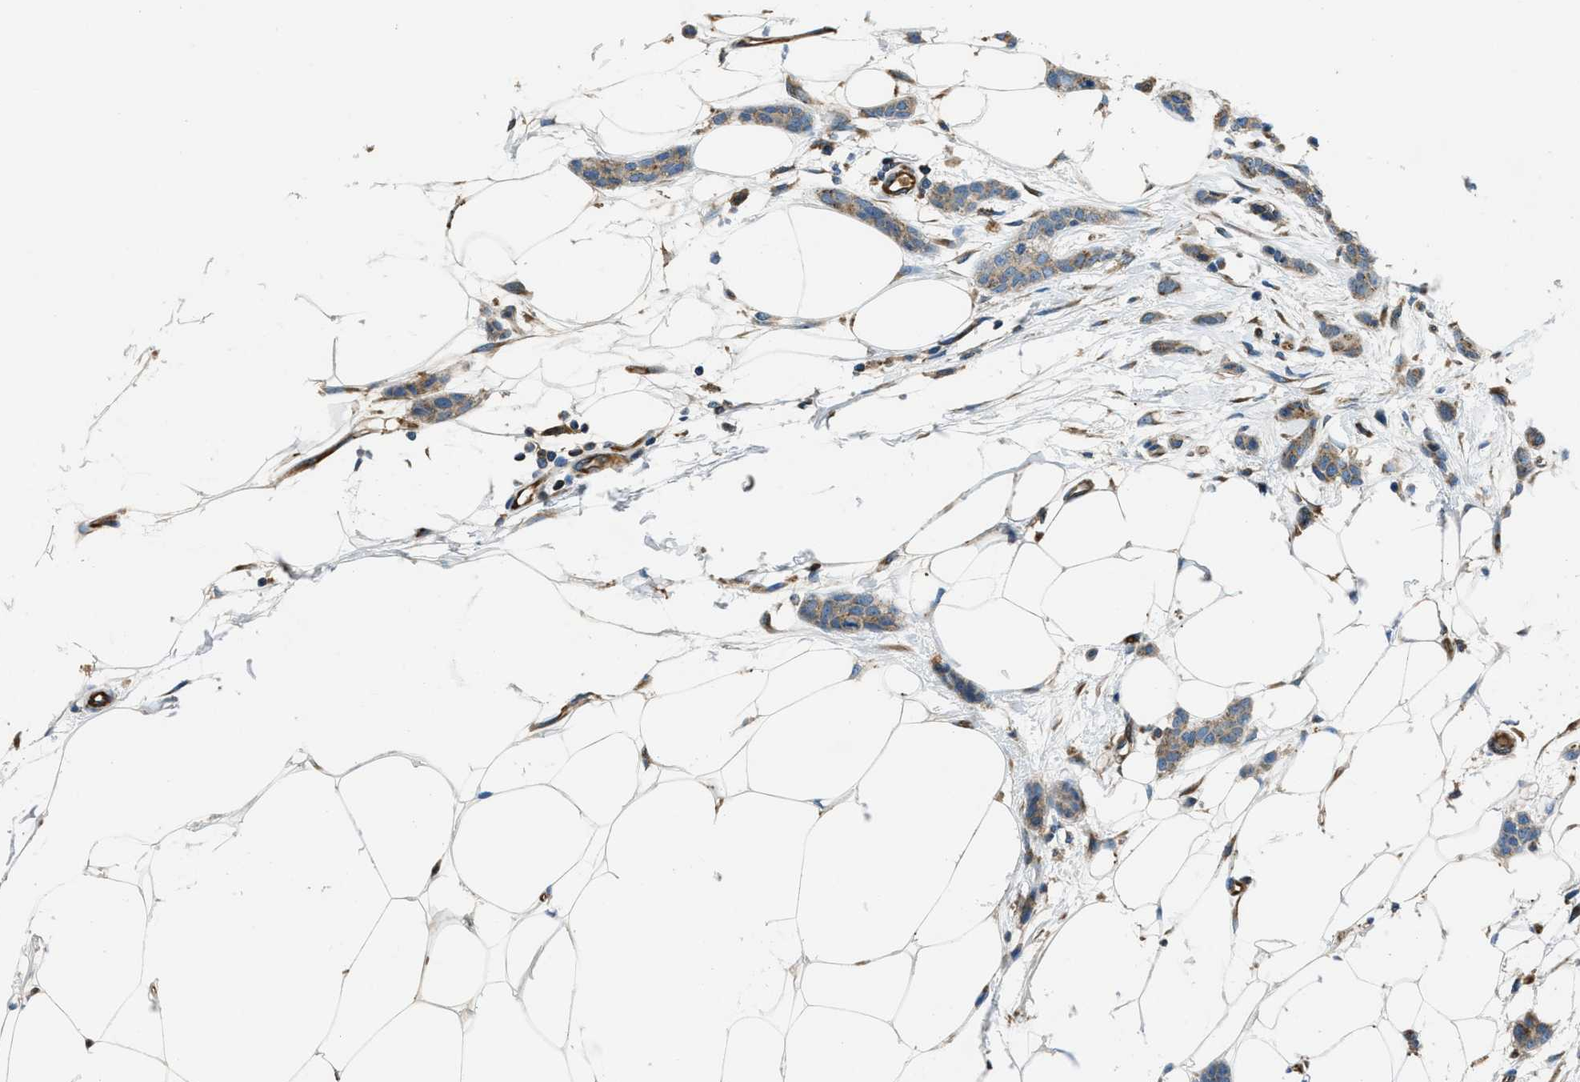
{"staining": {"intensity": "moderate", "quantity": ">75%", "location": "cytoplasmic/membranous"}, "tissue": "breast cancer", "cell_type": "Tumor cells", "image_type": "cancer", "snomed": [{"axis": "morphology", "description": "Lobular carcinoma"}, {"axis": "topography", "description": "Skin"}, {"axis": "topography", "description": "Breast"}], "caption": "Breast cancer stained for a protein displays moderate cytoplasmic/membranous positivity in tumor cells.", "gene": "GIMAP8", "patient": {"sex": "female", "age": 46}}